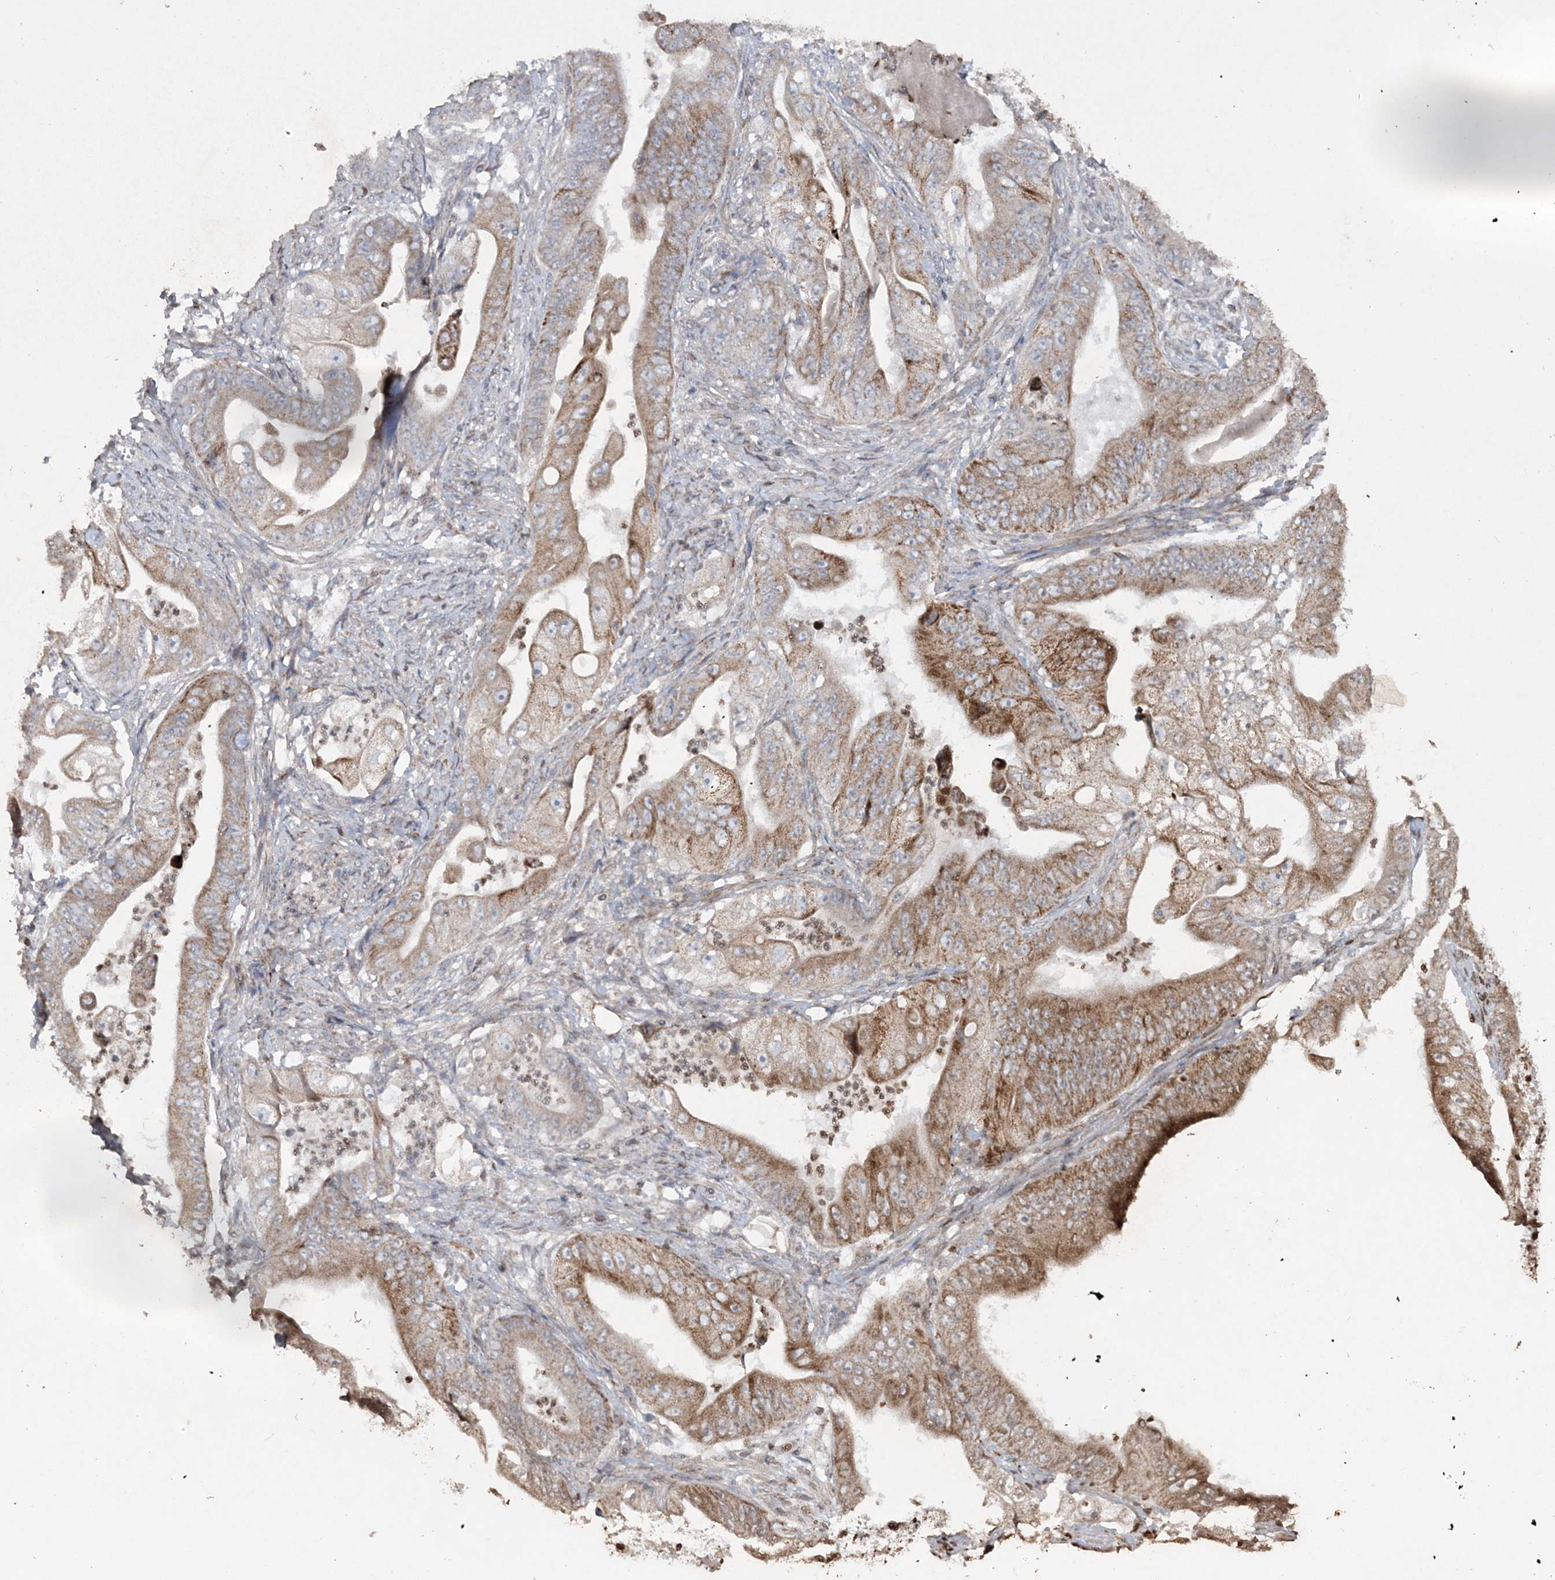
{"staining": {"intensity": "moderate", "quantity": ">75%", "location": "cytoplasmic/membranous"}, "tissue": "stomach cancer", "cell_type": "Tumor cells", "image_type": "cancer", "snomed": [{"axis": "morphology", "description": "Adenocarcinoma, NOS"}, {"axis": "topography", "description": "Stomach"}], "caption": "Human stomach cancer stained with a protein marker shows moderate staining in tumor cells.", "gene": "TTC7A", "patient": {"sex": "female", "age": 73}}